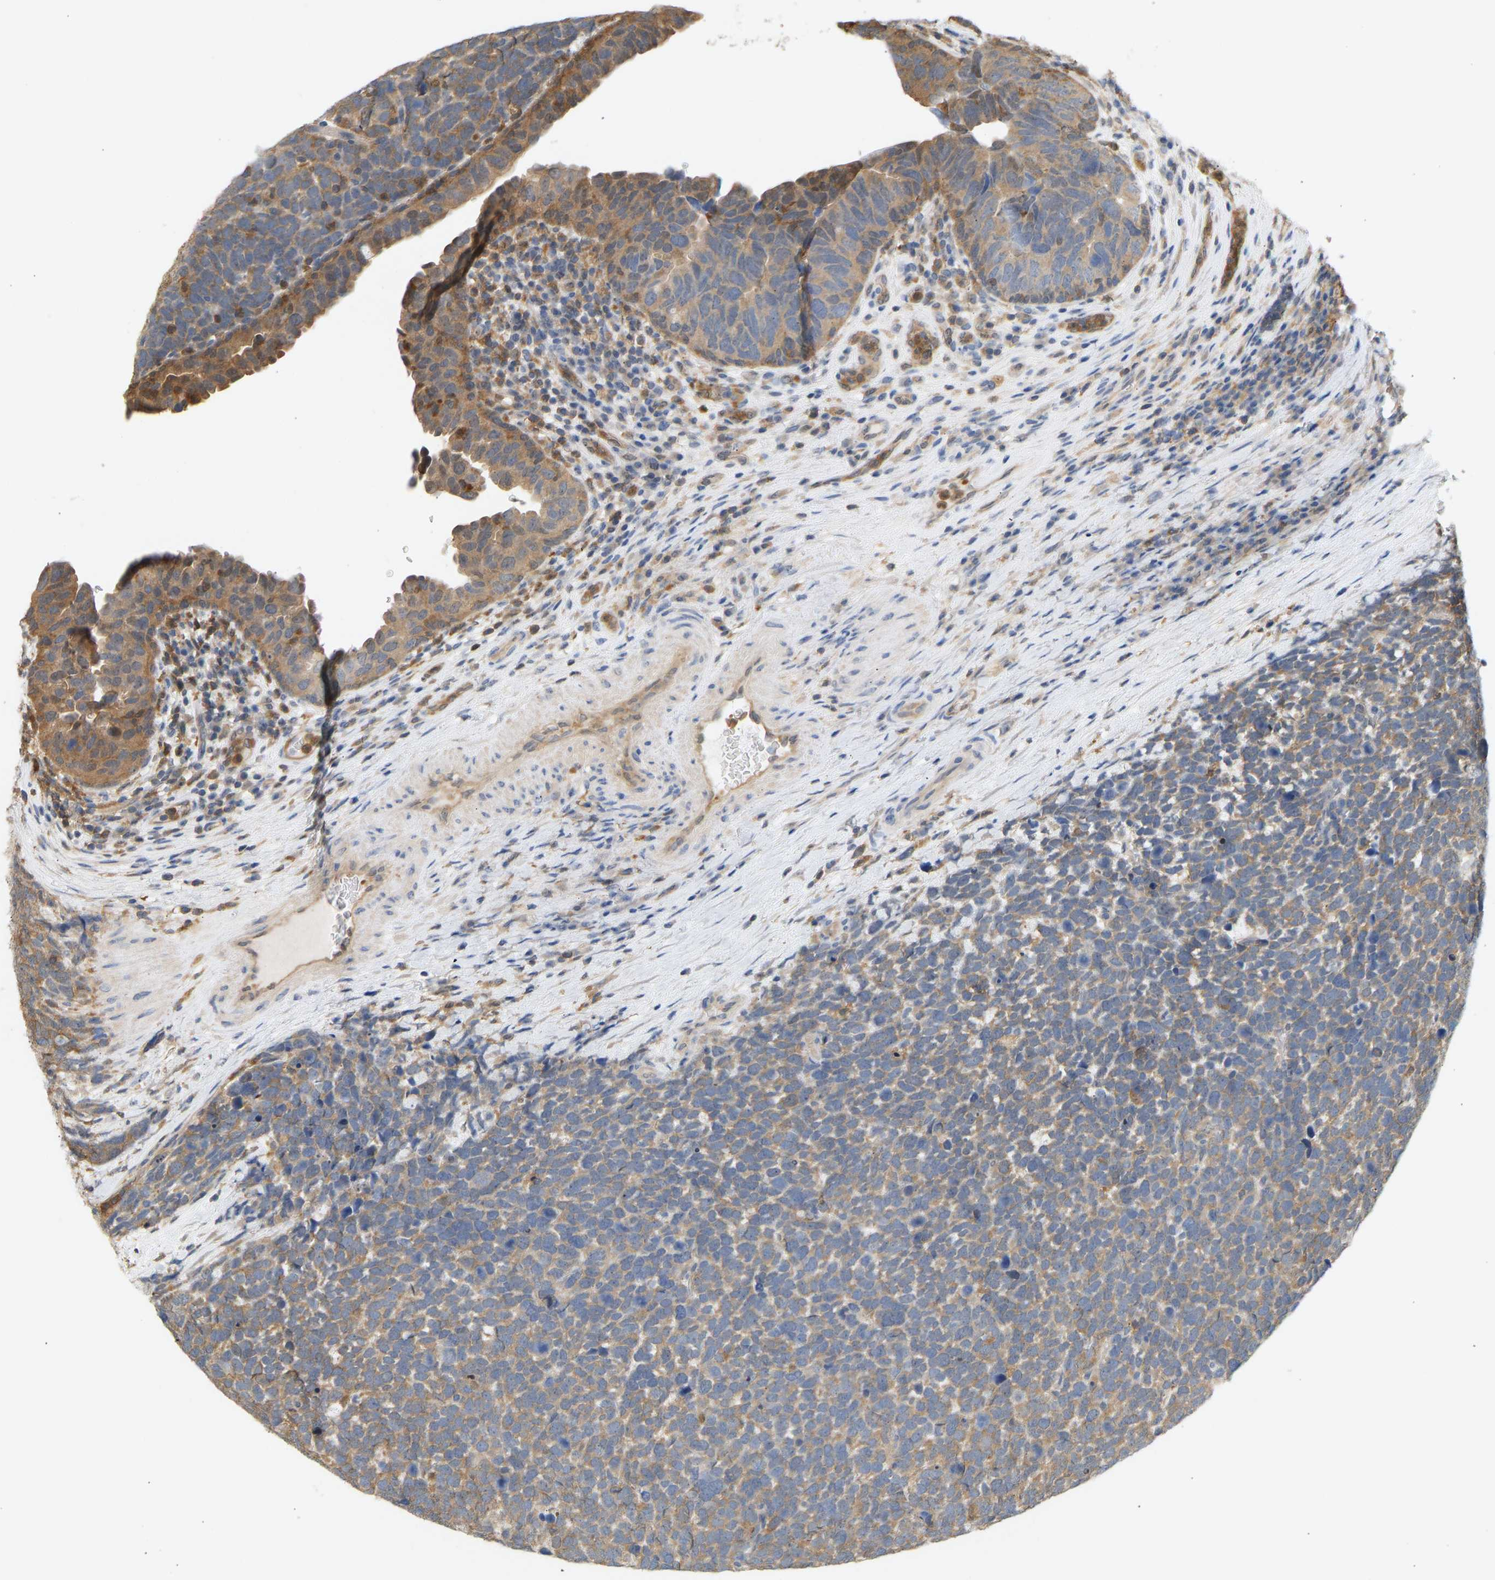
{"staining": {"intensity": "moderate", "quantity": "25%-75%", "location": "cytoplasmic/membranous"}, "tissue": "urothelial cancer", "cell_type": "Tumor cells", "image_type": "cancer", "snomed": [{"axis": "morphology", "description": "Urothelial carcinoma, High grade"}, {"axis": "topography", "description": "Urinary bladder"}], "caption": "Urothelial cancer stained with immunohistochemistry (IHC) exhibits moderate cytoplasmic/membranous positivity in approximately 25%-75% of tumor cells.", "gene": "ENO1", "patient": {"sex": "female", "age": 82}}